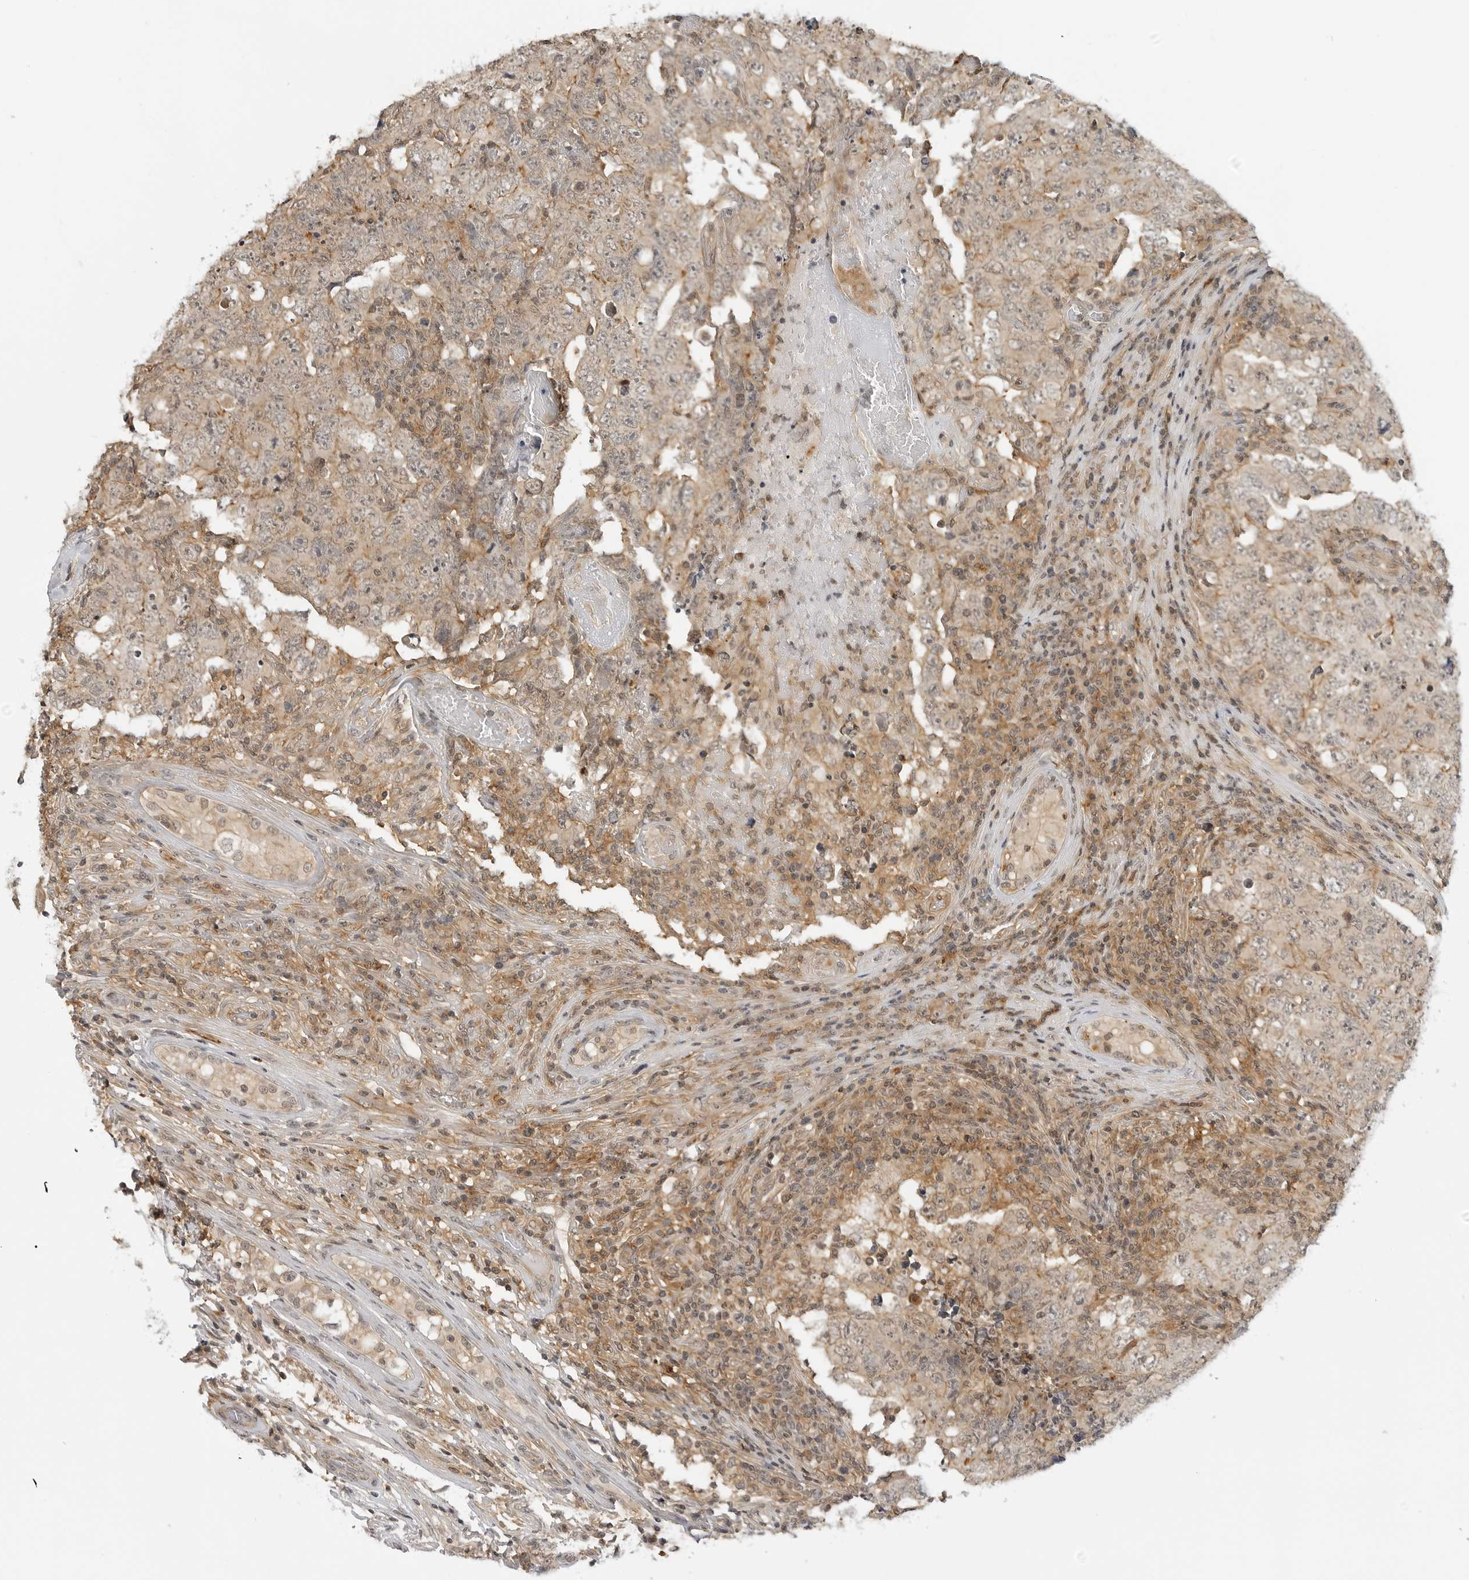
{"staining": {"intensity": "weak", "quantity": "25%-75%", "location": "cytoplasmic/membranous"}, "tissue": "testis cancer", "cell_type": "Tumor cells", "image_type": "cancer", "snomed": [{"axis": "morphology", "description": "Carcinoma, Embryonal, NOS"}, {"axis": "topography", "description": "Testis"}], "caption": "Tumor cells demonstrate weak cytoplasmic/membranous positivity in about 25%-75% of cells in testis cancer. (DAB IHC, brown staining for protein, blue staining for nuclei).", "gene": "MAP2K5", "patient": {"sex": "male", "age": 26}}